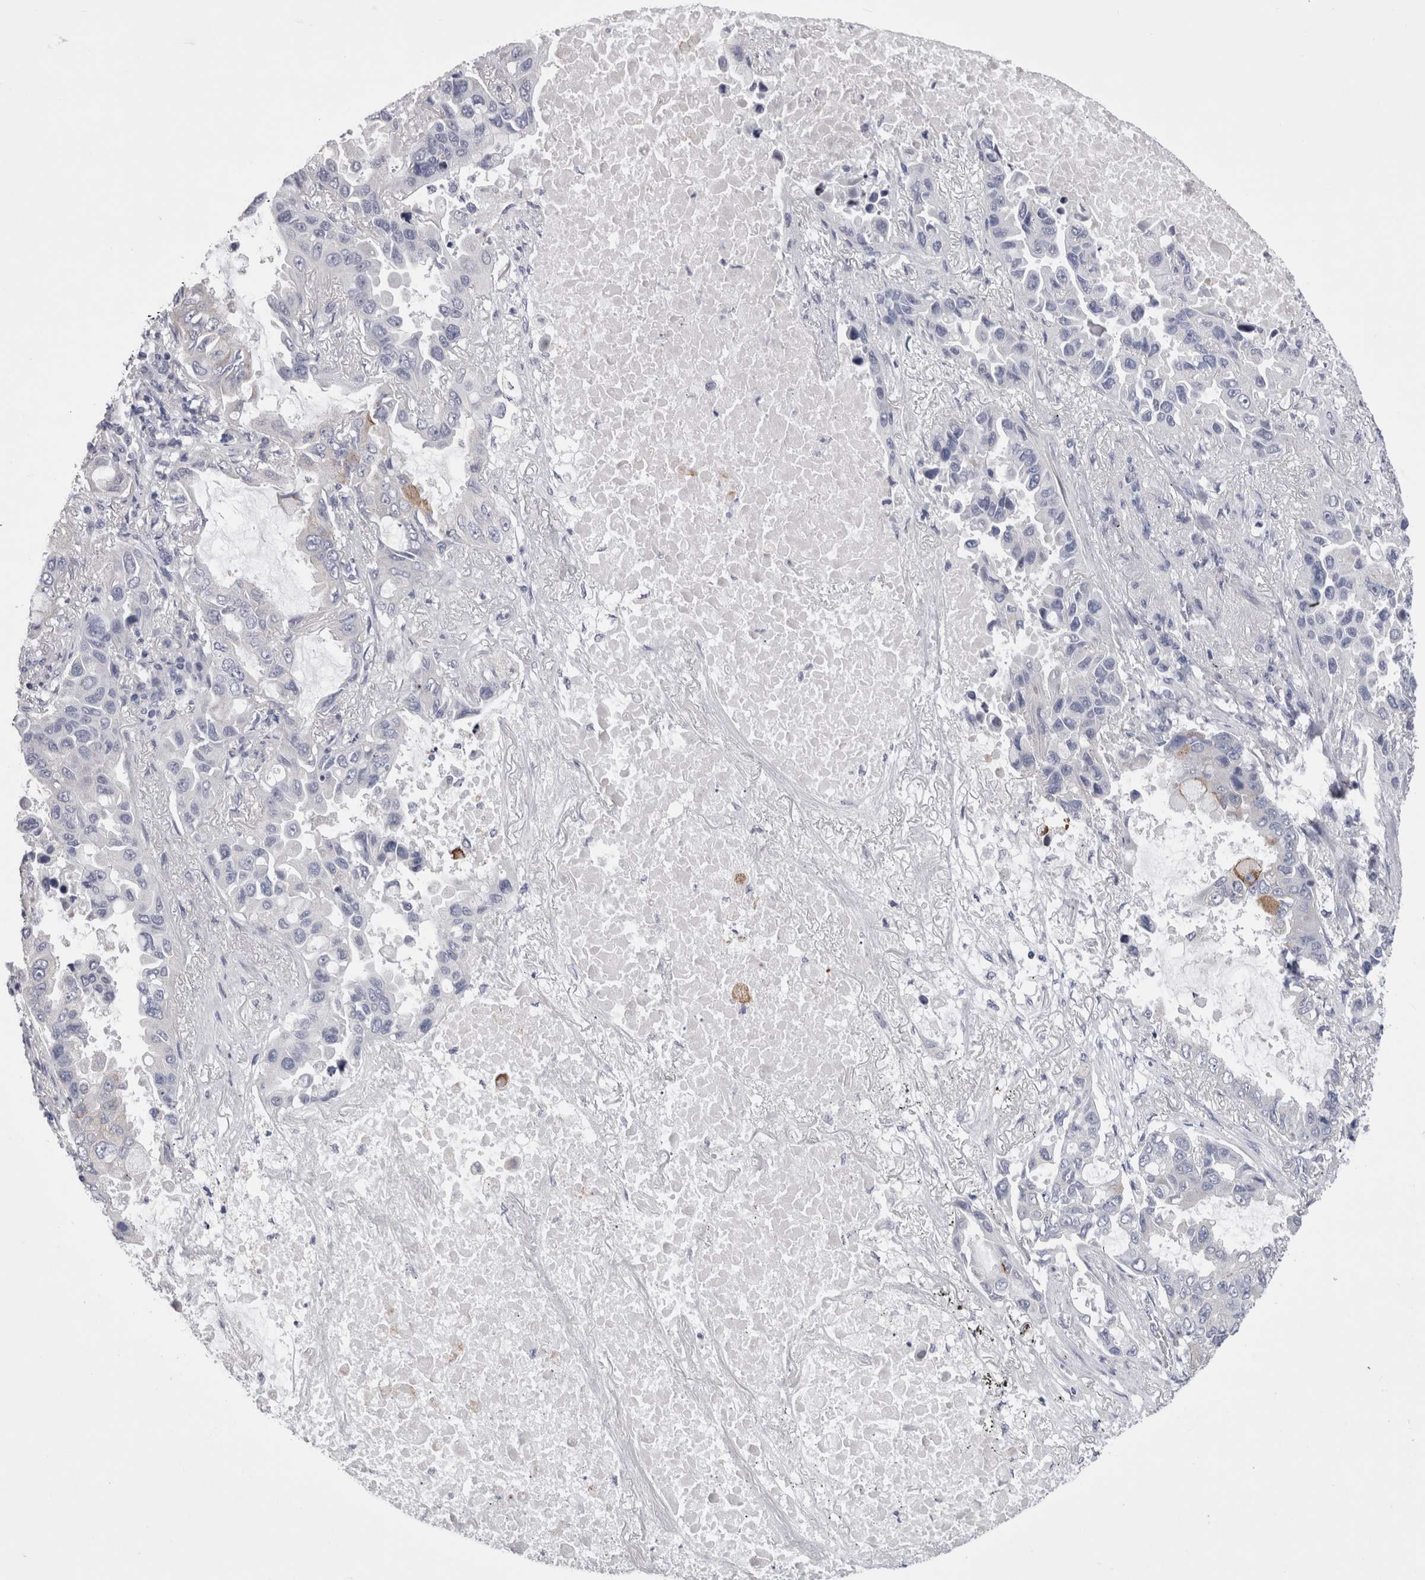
{"staining": {"intensity": "negative", "quantity": "none", "location": "none"}, "tissue": "lung cancer", "cell_type": "Tumor cells", "image_type": "cancer", "snomed": [{"axis": "morphology", "description": "Adenocarcinoma, NOS"}, {"axis": "topography", "description": "Lung"}], "caption": "Adenocarcinoma (lung) stained for a protein using immunohistochemistry reveals no positivity tumor cells.", "gene": "PWP2", "patient": {"sex": "male", "age": 64}}